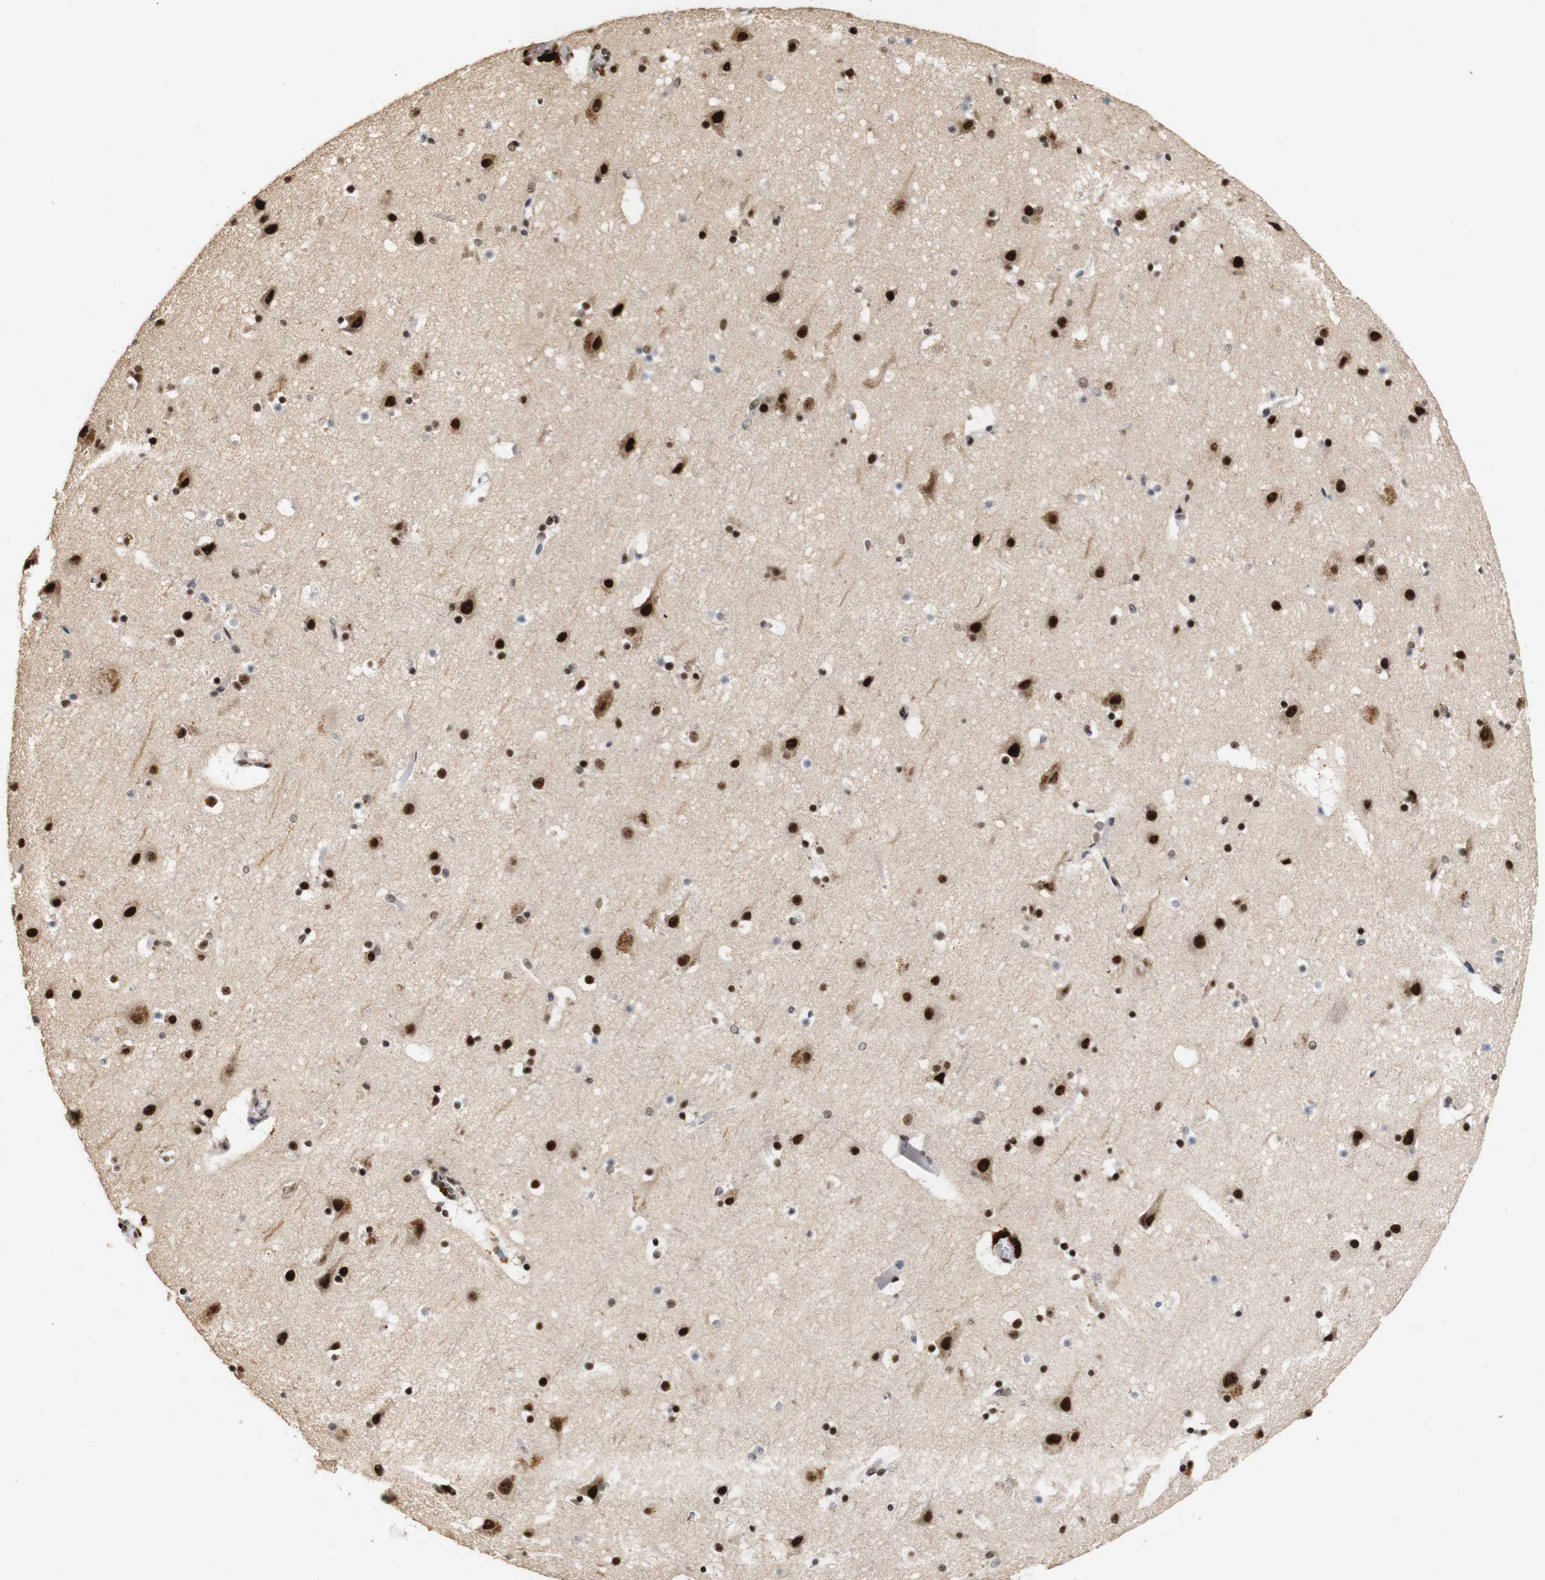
{"staining": {"intensity": "weak", "quantity": "<25%", "location": "nuclear"}, "tissue": "cerebral cortex", "cell_type": "Endothelial cells", "image_type": "normal", "snomed": [{"axis": "morphology", "description": "Normal tissue, NOS"}, {"axis": "topography", "description": "Cerebral cortex"}], "caption": "The image demonstrates no significant expression in endothelial cells of cerebral cortex.", "gene": "PYM1", "patient": {"sex": "male", "age": 45}}